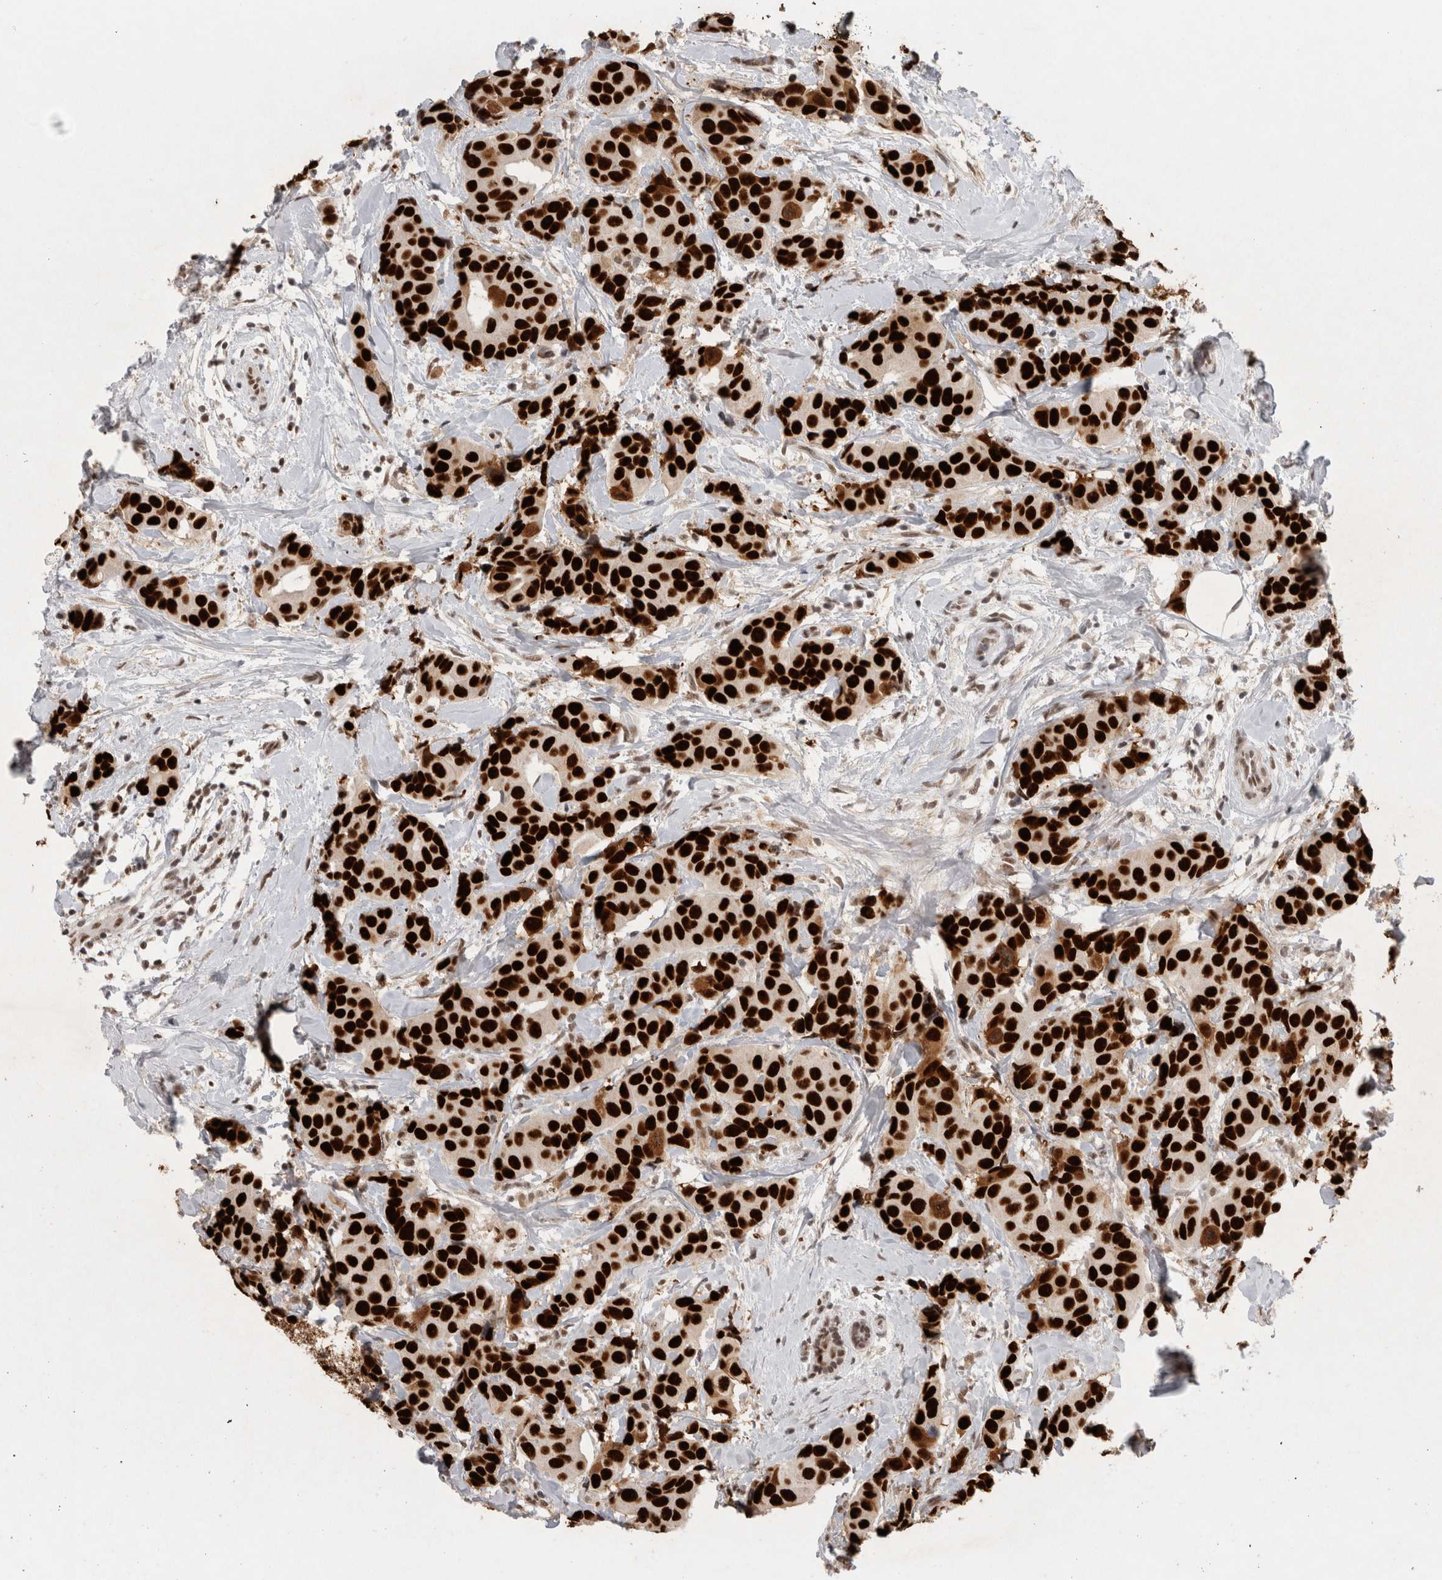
{"staining": {"intensity": "strong", "quantity": ">75%", "location": "nuclear"}, "tissue": "breast cancer", "cell_type": "Tumor cells", "image_type": "cancer", "snomed": [{"axis": "morphology", "description": "Normal tissue, NOS"}, {"axis": "morphology", "description": "Duct carcinoma"}, {"axis": "topography", "description": "Breast"}], "caption": "Protein expression analysis of breast cancer shows strong nuclear staining in about >75% of tumor cells.", "gene": "ZNF830", "patient": {"sex": "female", "age": 39}}